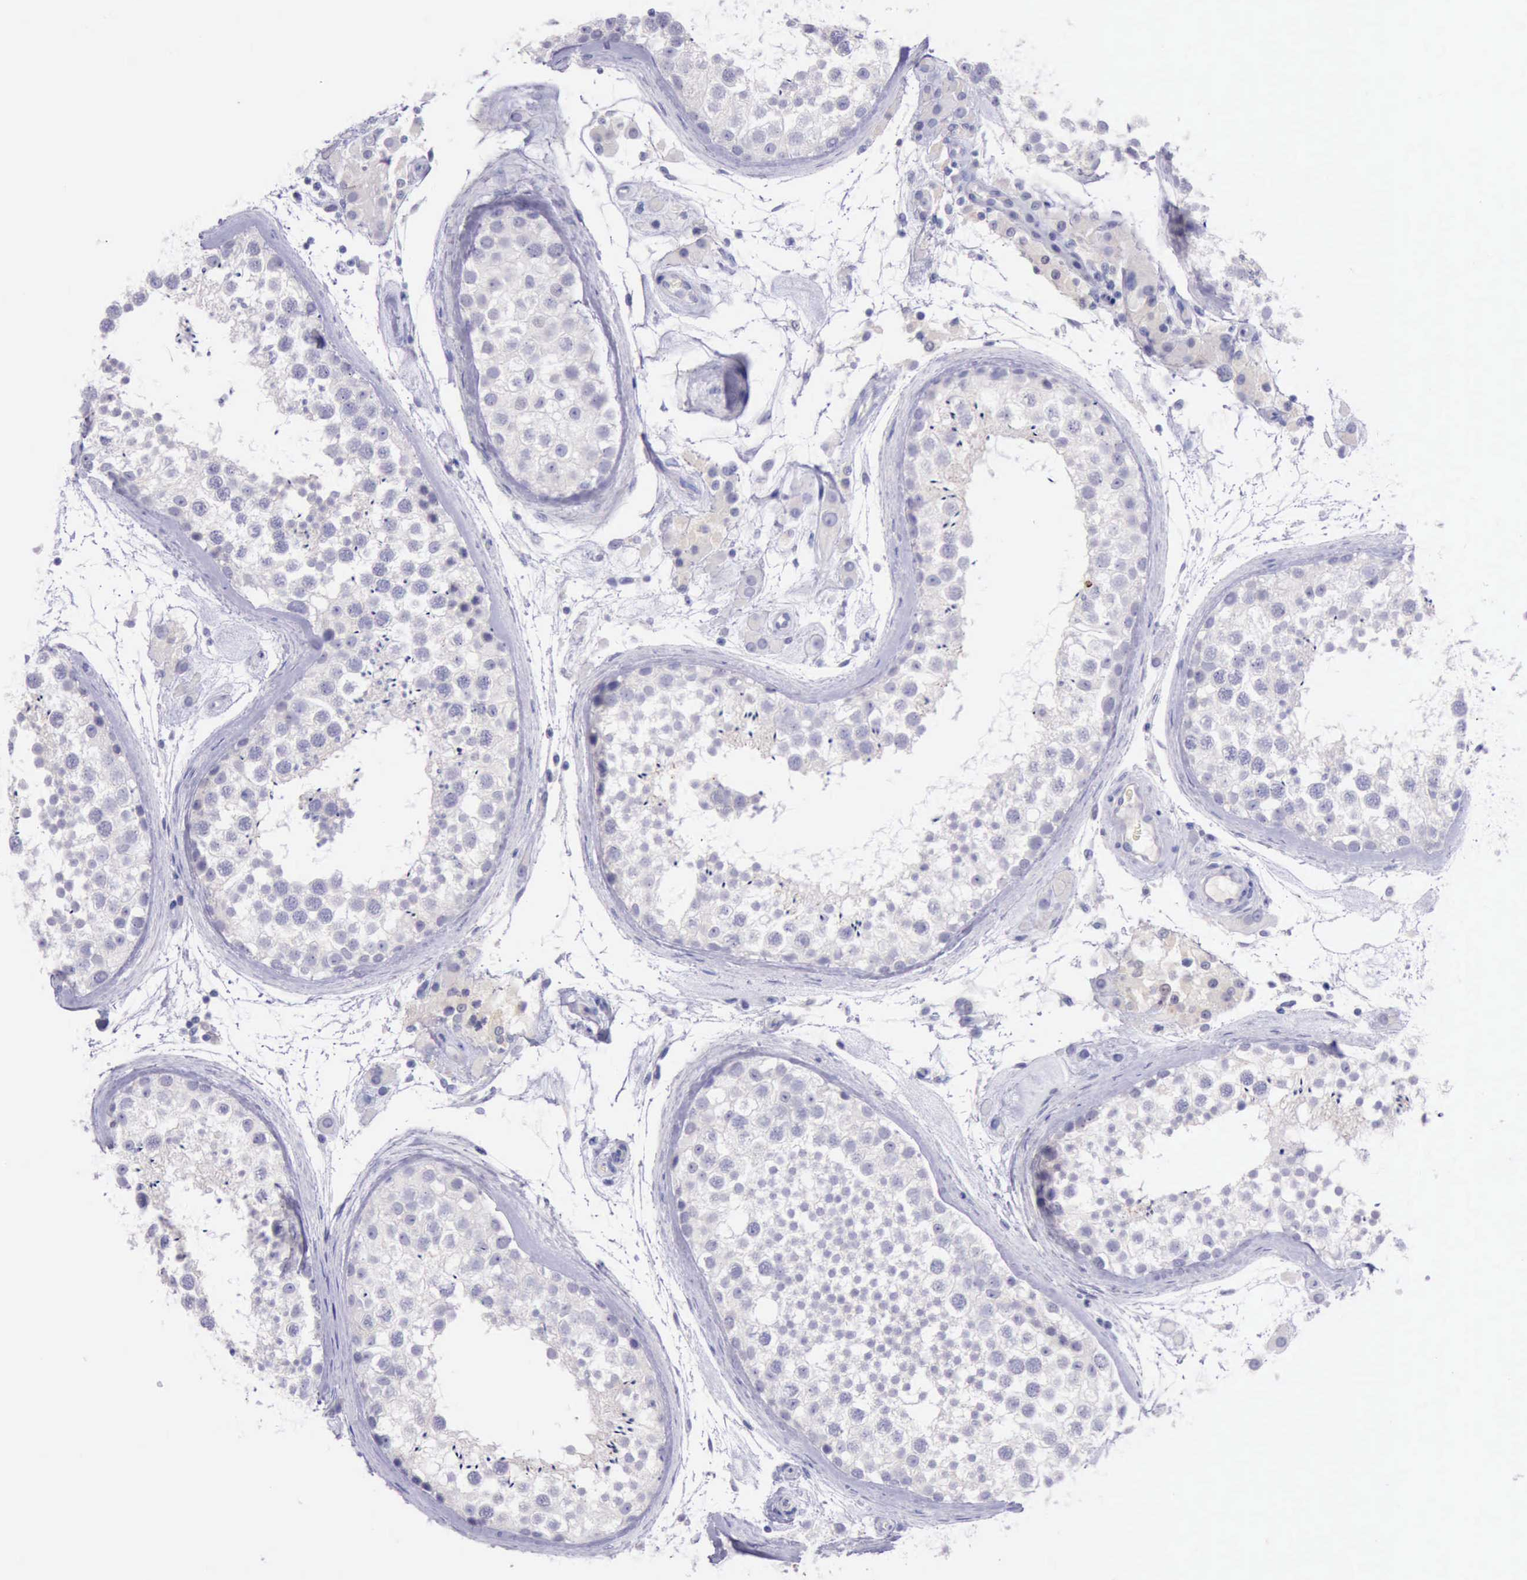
{"staining": {"intensity": "negative", "quantity": "none", "location": "none"}, "tissue": "testis", "cell_type": "Cells in seminiferous ducts", "image_type": "normal", "snomed": [{"axis": "morphology", "description": "Normal tissue, NOS"}, {"axis": "topography", "description": "Testis"}], "caption": "Immunohistochemistry histopathology image of unremarkable testis: testis stained with DAB (3,3'-diaminobenzidine) shows no significant protein positivity in cells in seminiferous ducts.", "gene": "LRFN5", "patient": {"sex": "male", "age": 46}}